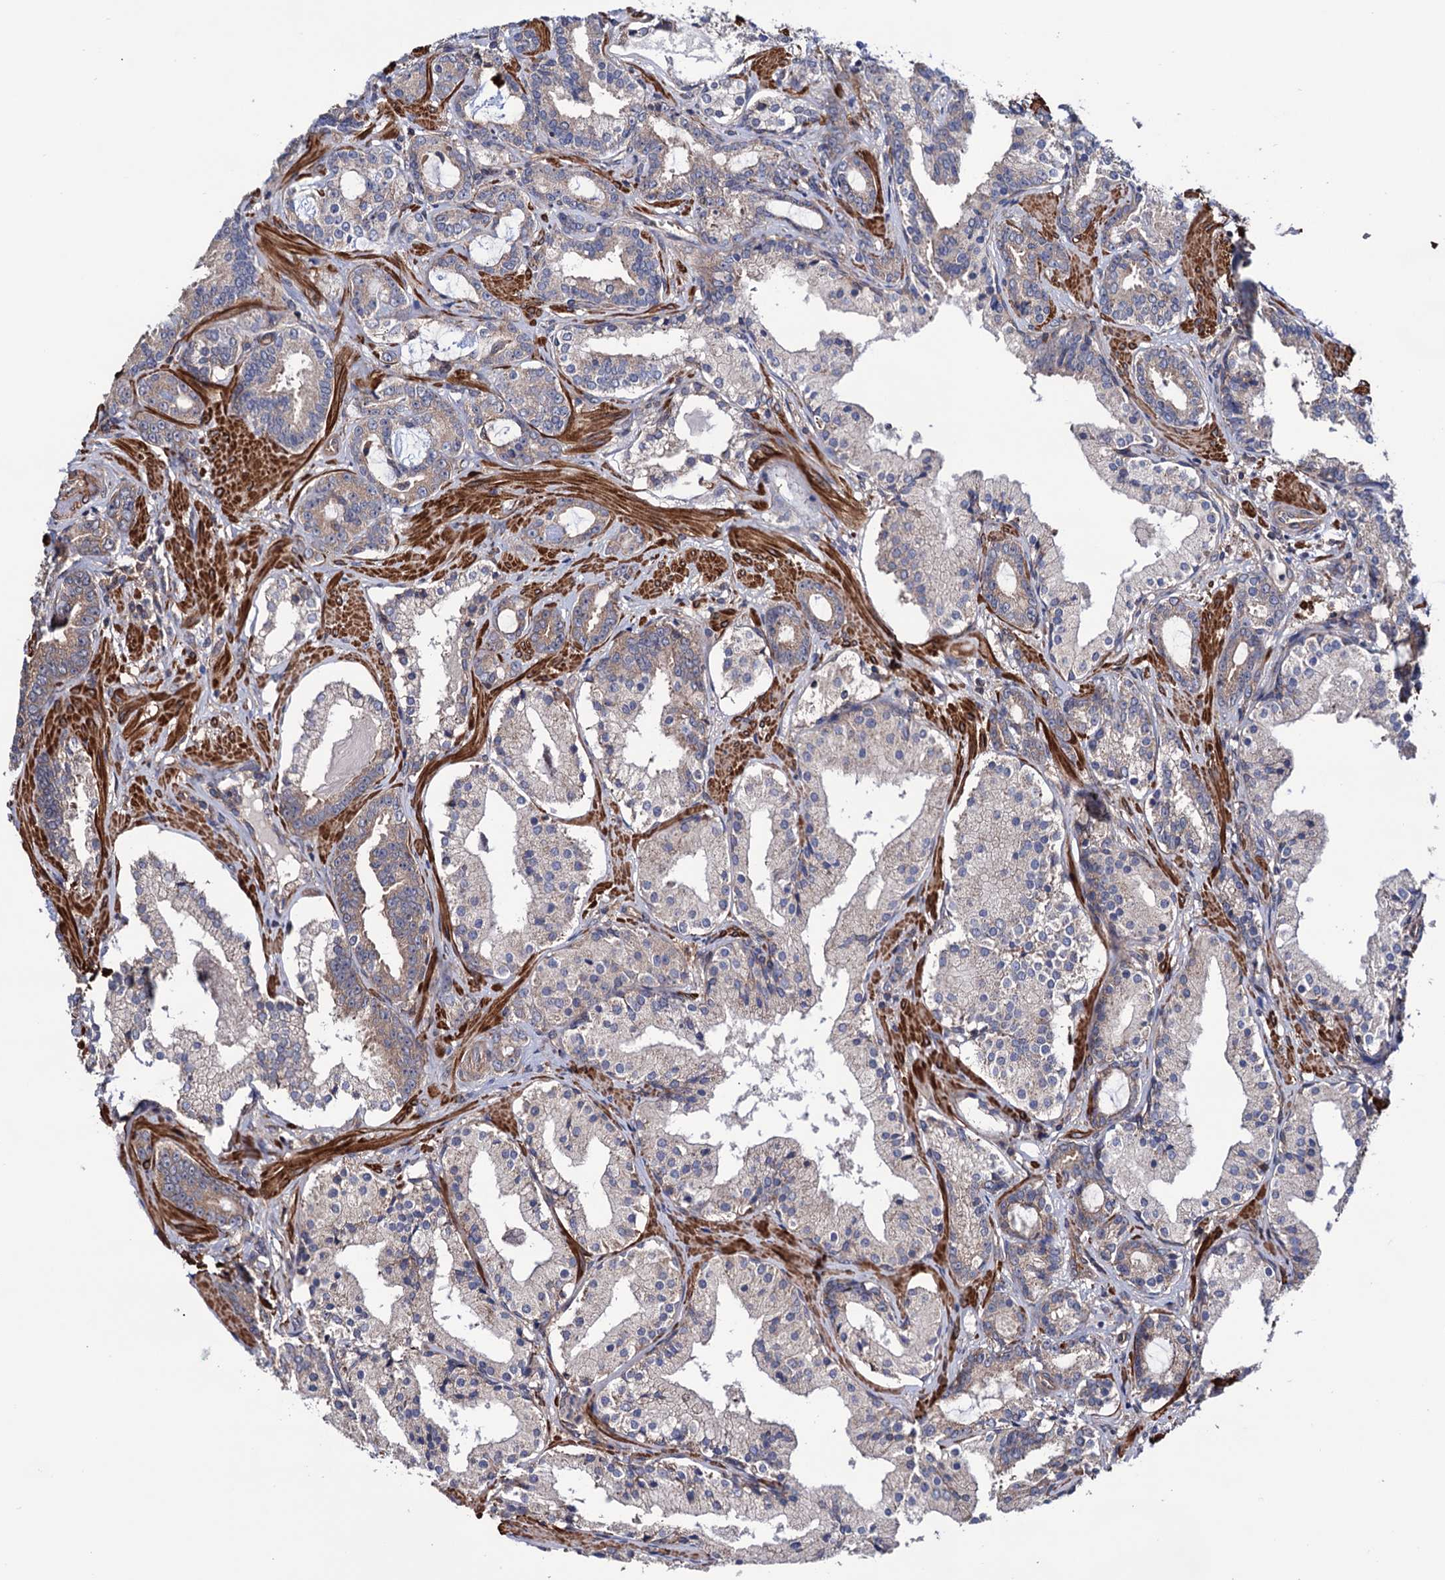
{"staining": {"intensity": "weak", "quantity": "<25%", "location": "cytoplasmic/membranous"}, "tissue": "prostate cancer", "cell_type": "Tumor cells", "image_type": "cancer", "snomed": [{"axis": "morphology", "description": "Adenocarcinoma, High grade"}, {"axis": "topography", "description": "Prostate"}], "caption": "DAB (3,3'-diaminobenzidine) immunohistochemical staining of prostate cancer (adenocarcinoma (high-grade)) exhibits no significant expression in tumor cells.", "gene": "FERMT2", "patient": {"sex": "male", "age": 58}}